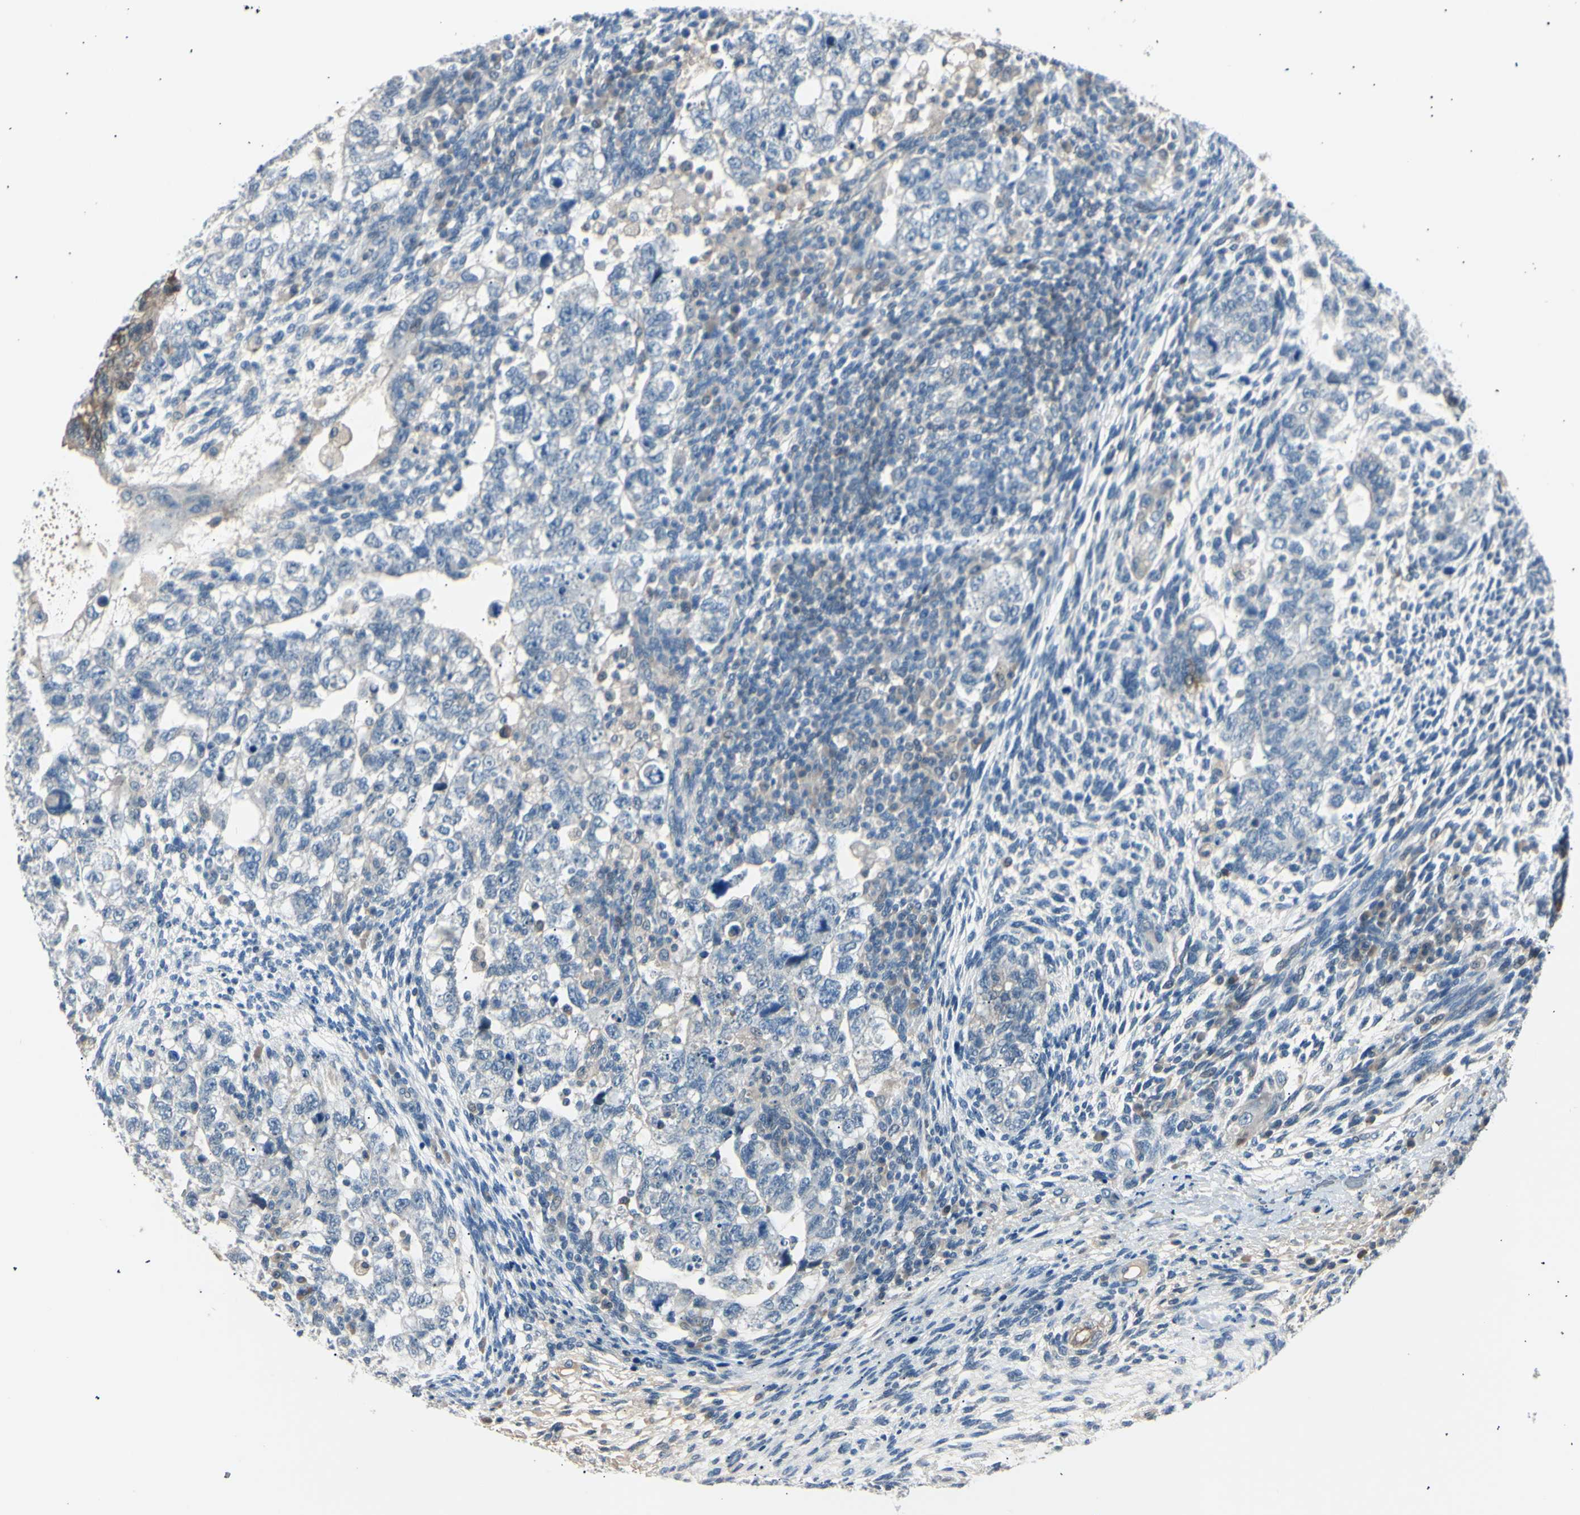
{"staining": {"intensity": "negative", "quantity": "none", "location": "none"}, "tissue": "testis cancer", "cell_type": "Tumor cells", "image_type": "cancer", "snomed": [{"axis": "morphology", "description": "Normal tissue, NOS"}, {"axis": "morphology", "description": "Carcinoma, Embryonal, NOS"}, {"axis": "topography", "description": "Testis"}], "caption": "Immunohistochemical staining of testis cancer (embryonal carcinoma) displays no significant staining in tumor cells.", "gene": "LHPP", "patient": {"sex": "male", "age": 36}}